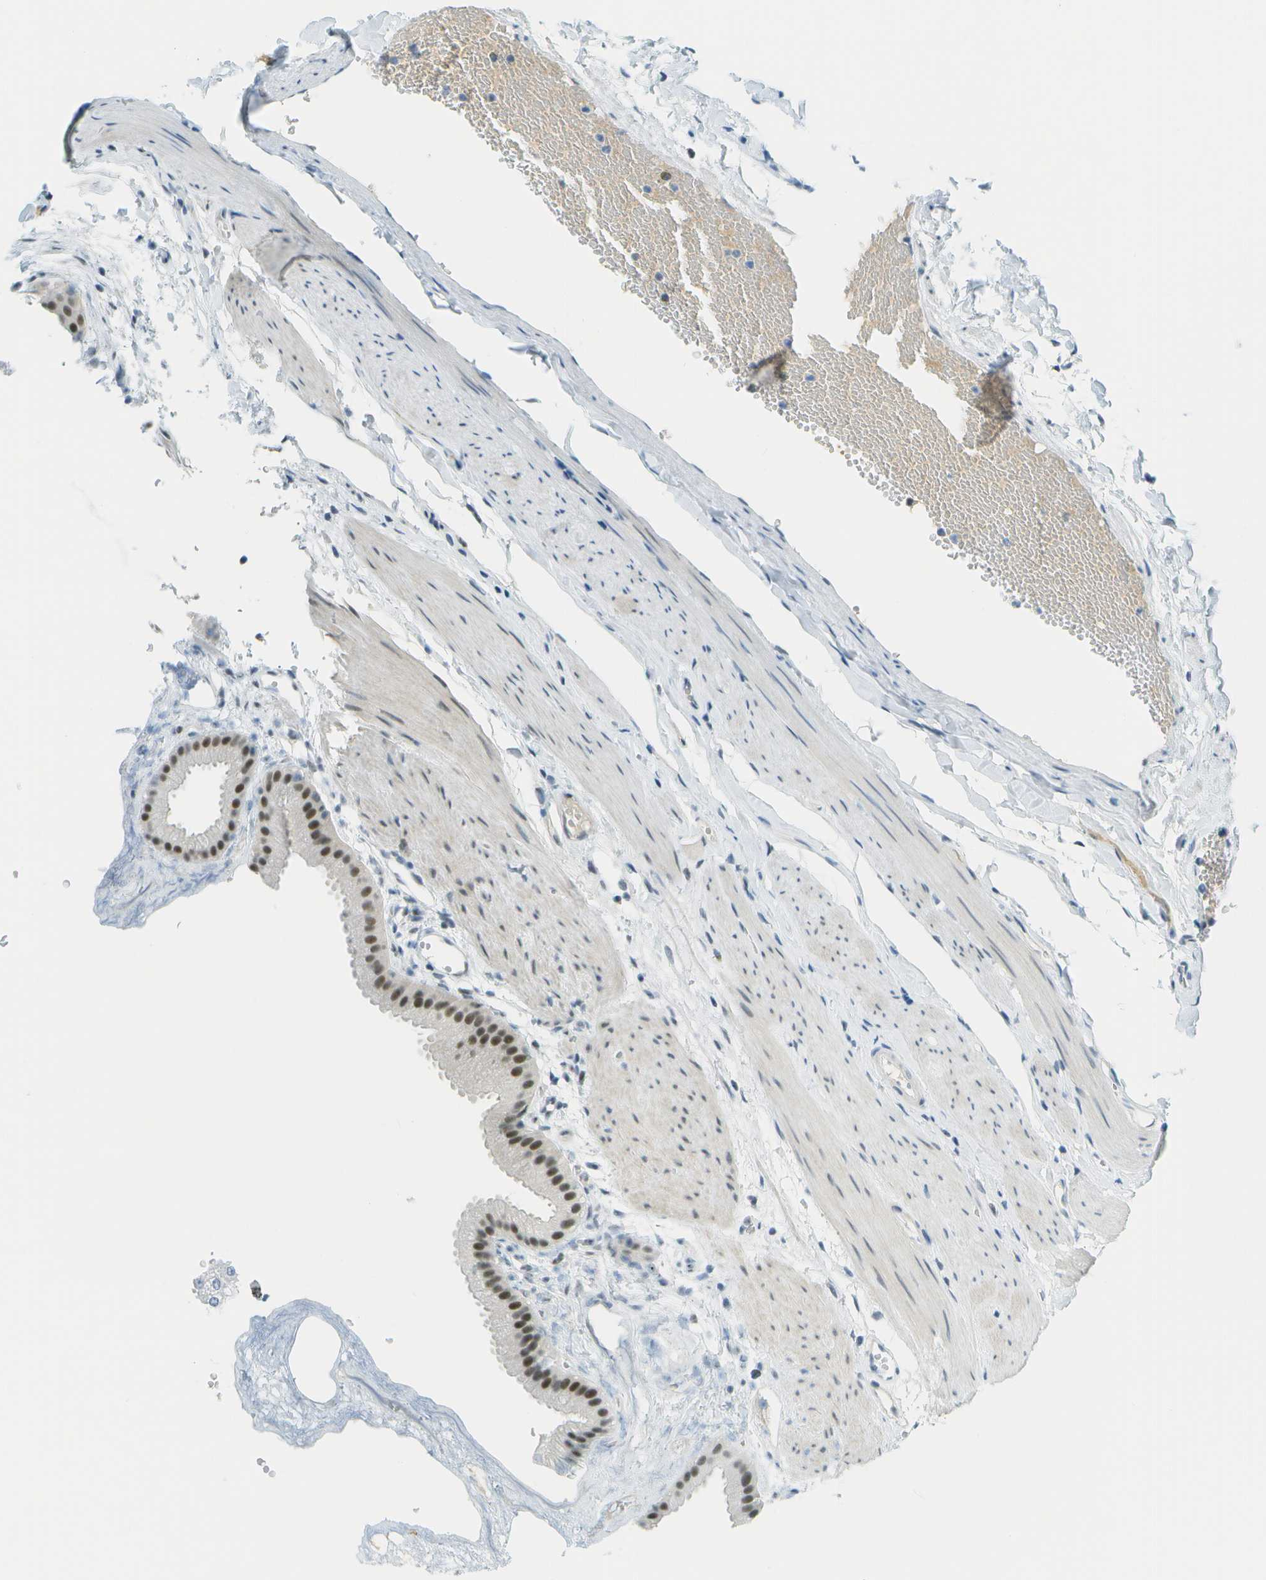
{"staining": {"intensity": "moderate", "quantity": "25%-75%", "location": "nuclear"}, "tissue": "gallbladder", "cell_type": "Glandular cells", "image_type": "normal", "snomed": [{"axis": "morphology", "description": "Normal tissue, NOS"}, {"axis": "topography", "description": "Gallbladder"}], "caption": "The immunohistochemical stain shows moderate nuclear staining in glandular cells of unremarkable gallbladder. The staining was performed using DAB, with brown indicating positive protein expression. Nuclei are stained blue with hematoxylin.", "gene": "NEK11", "patient": {"sex": "female", "age": 64}}